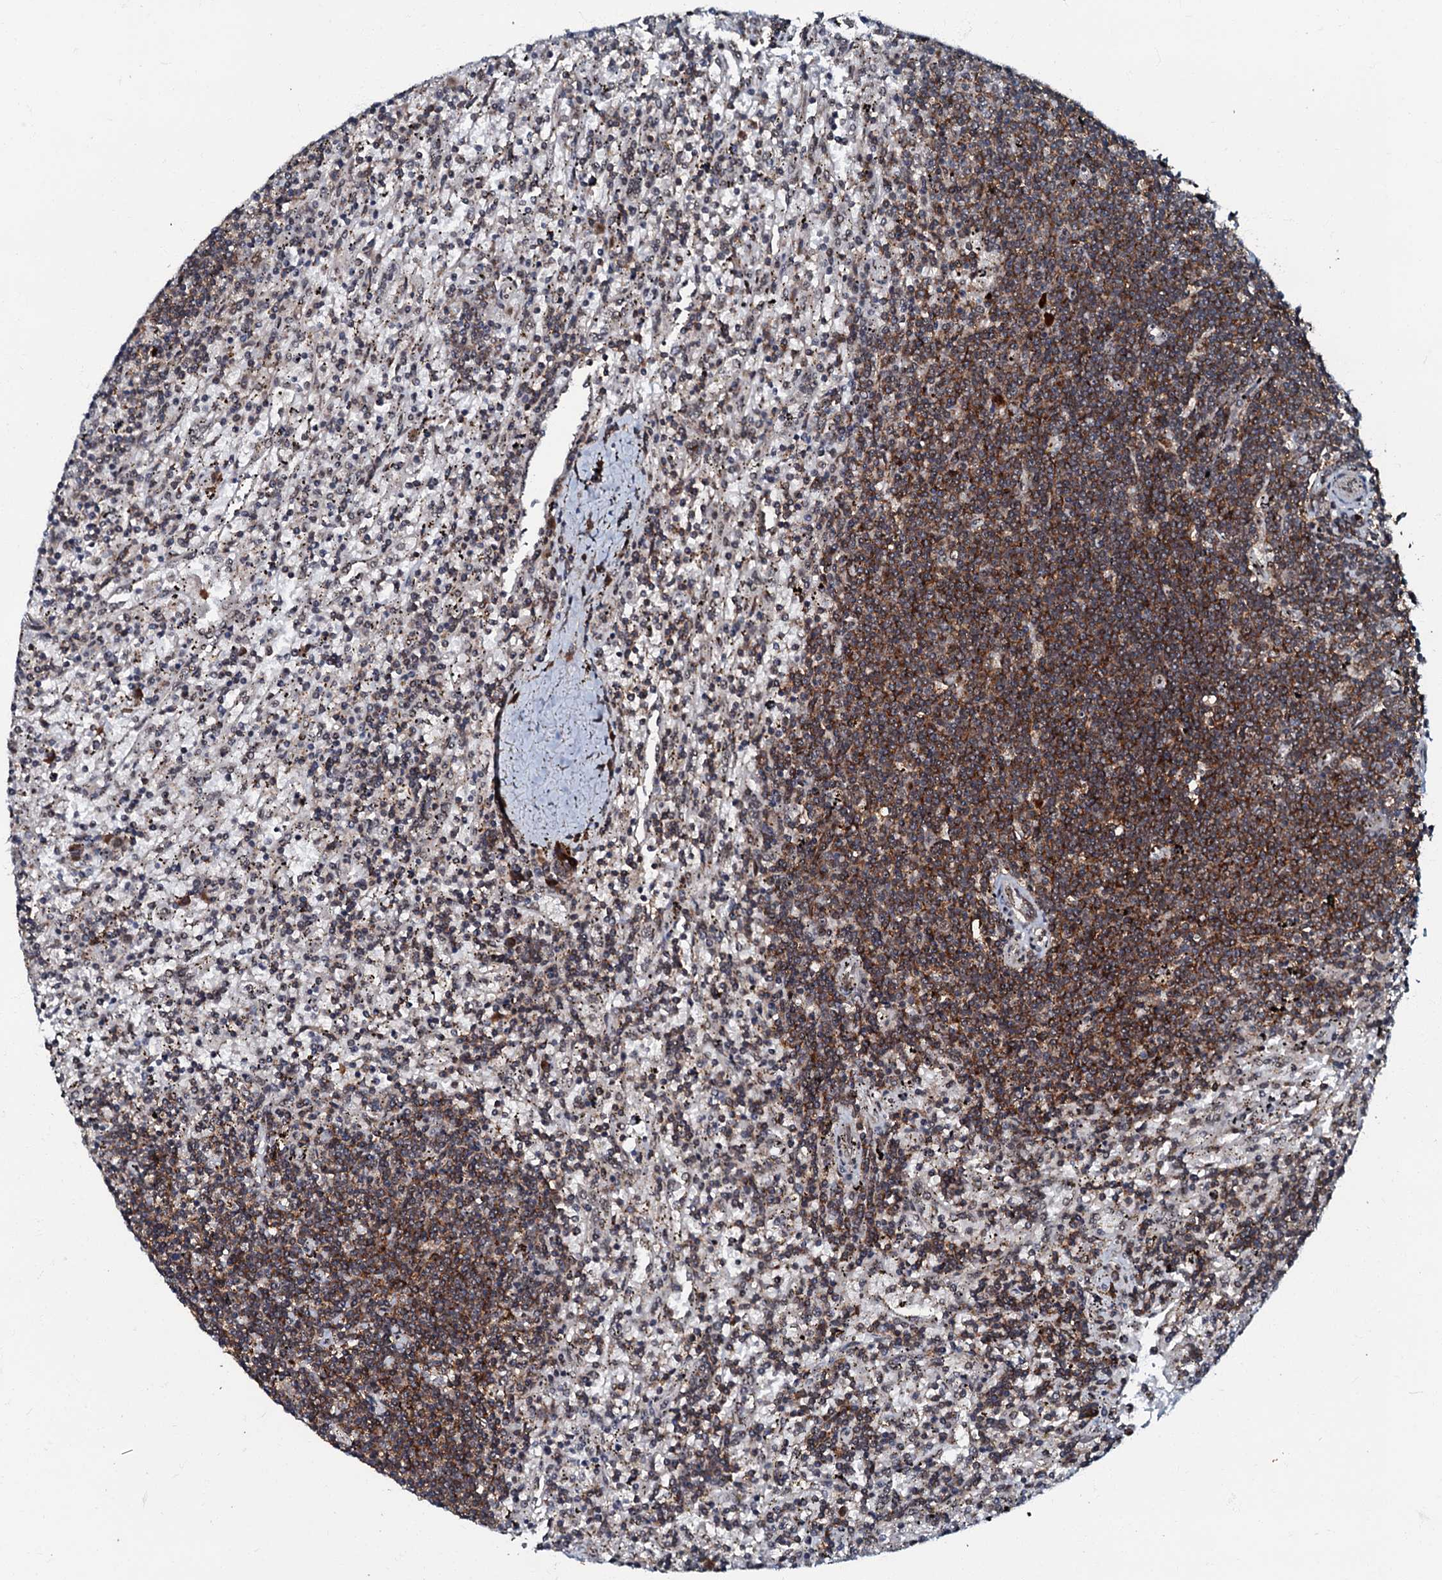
{"staining": {"intensity": "moderate", "quantity": "25%-75%", "location": "cytoplasmic/membranous"}, "tissue": "lymphoma", "cell_type": "Tumor cells", "image_type": "cancer", "snomed": [{"axis": "morphology", "description": "Malignant lymphoma, non-Hodgkin's type, Low grade"}, {"axis": "topography", "description": "Spleen"}], "caption": "Protein staining displays moderate cytoplasmic/membranous positivity in approximately 25%-75% of tumor cells in lymphoma.", "gene": "C18orf32", "patient": {"sex": "male", "age": 76}}